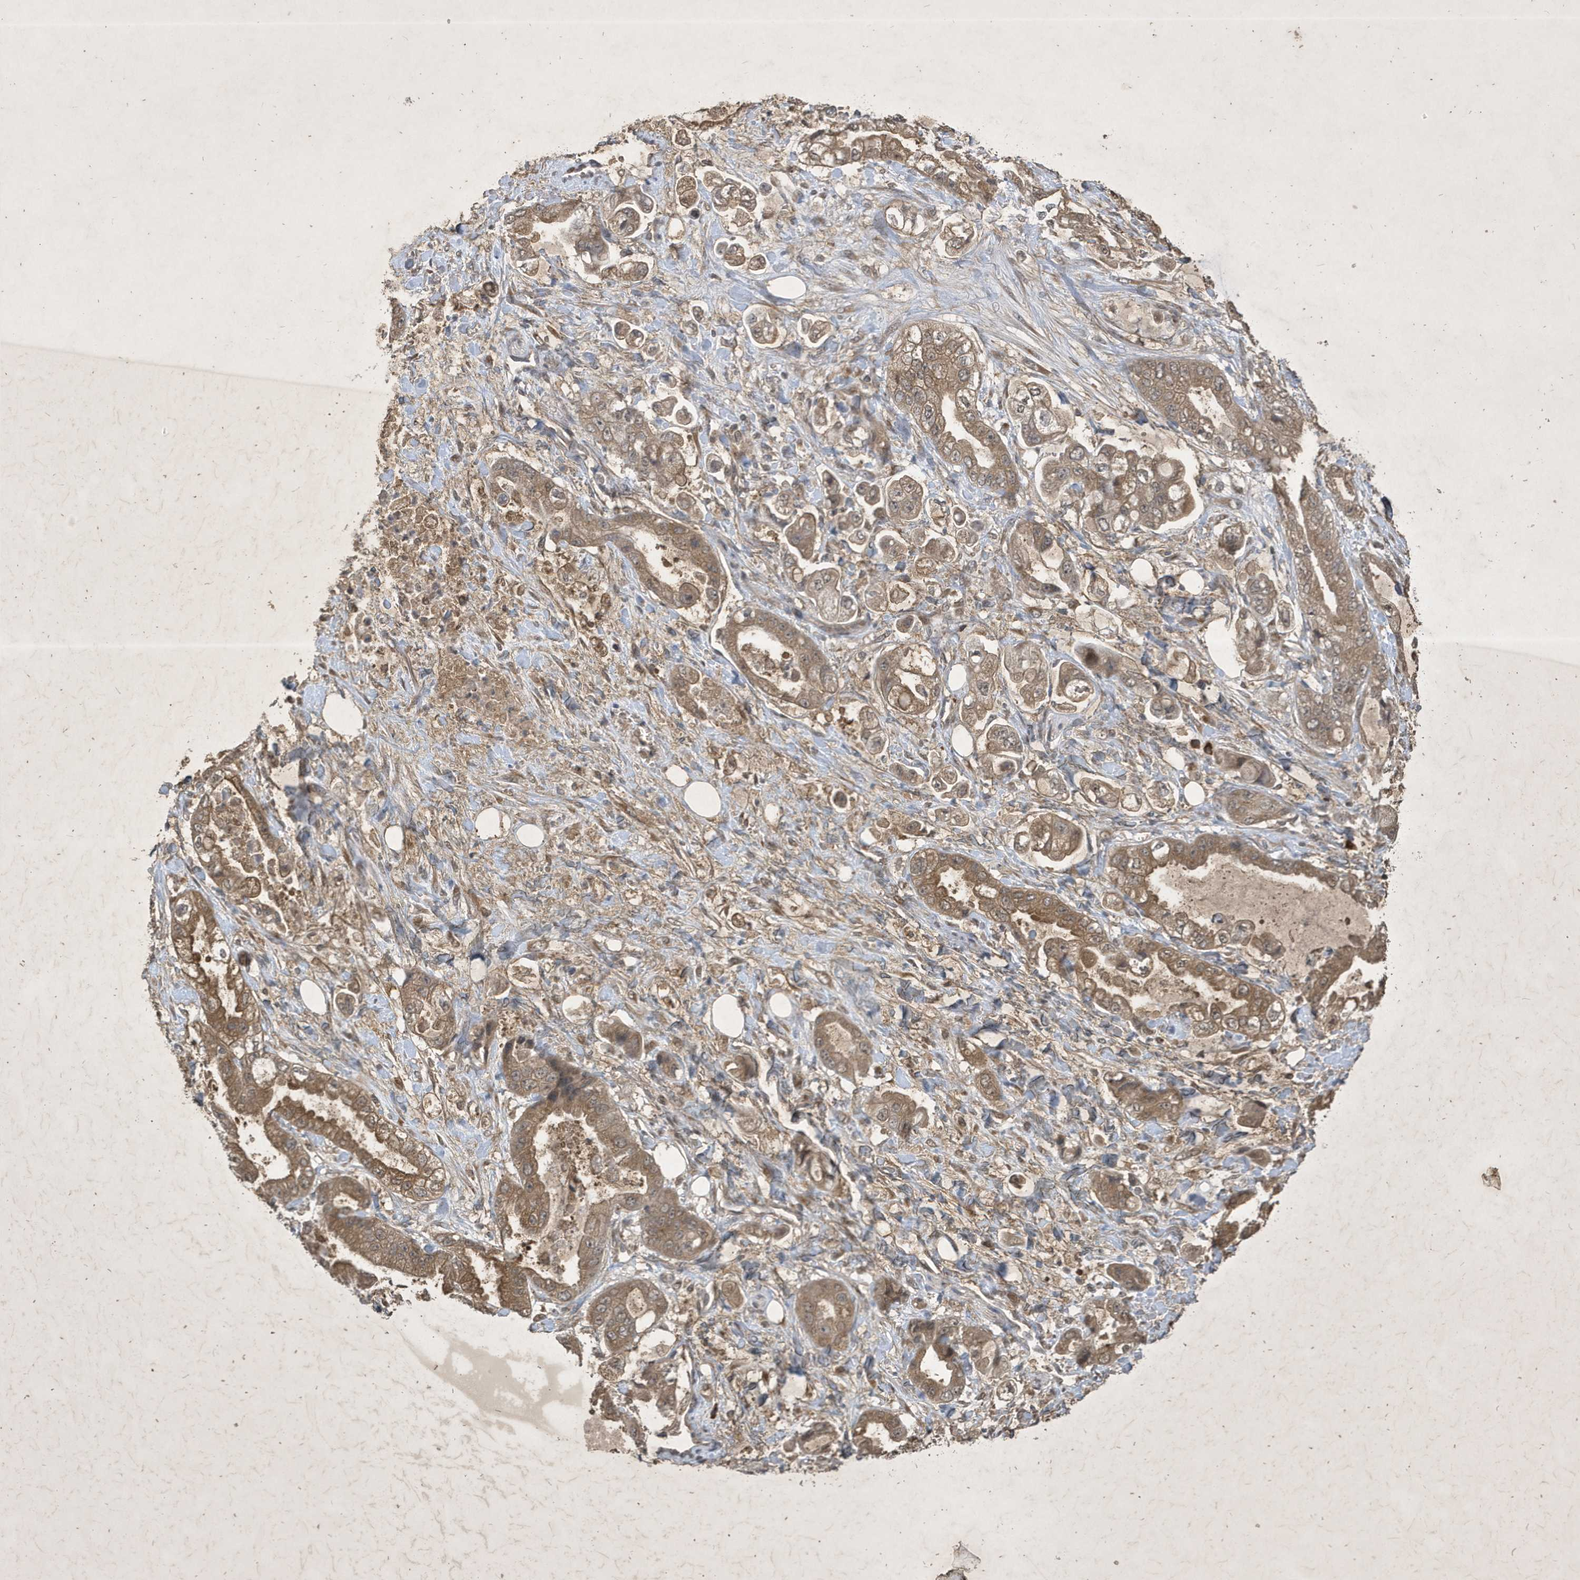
{"staining": {"intensity": "moderate", "quantity": ">75%", "location": "cytoplasmic/membranous"}, "tissue": "stomach cancer", "cell_type": "Tumor cells", "image_type": "cancer", "snomed": [{"axis": "morphology", "description": "Adenocarcinoma, NOS"}, {"axis": "topography", "description": "Stomach"}], "caption": "Brown immunohistochemical staining in human adenocarcinoma (stomach) reveals moderate cytoplasmic/membranous staining in approximately >75% of tumor cells.", "gene": "STX10", "patient": {"sex": "male", "age": 62}}